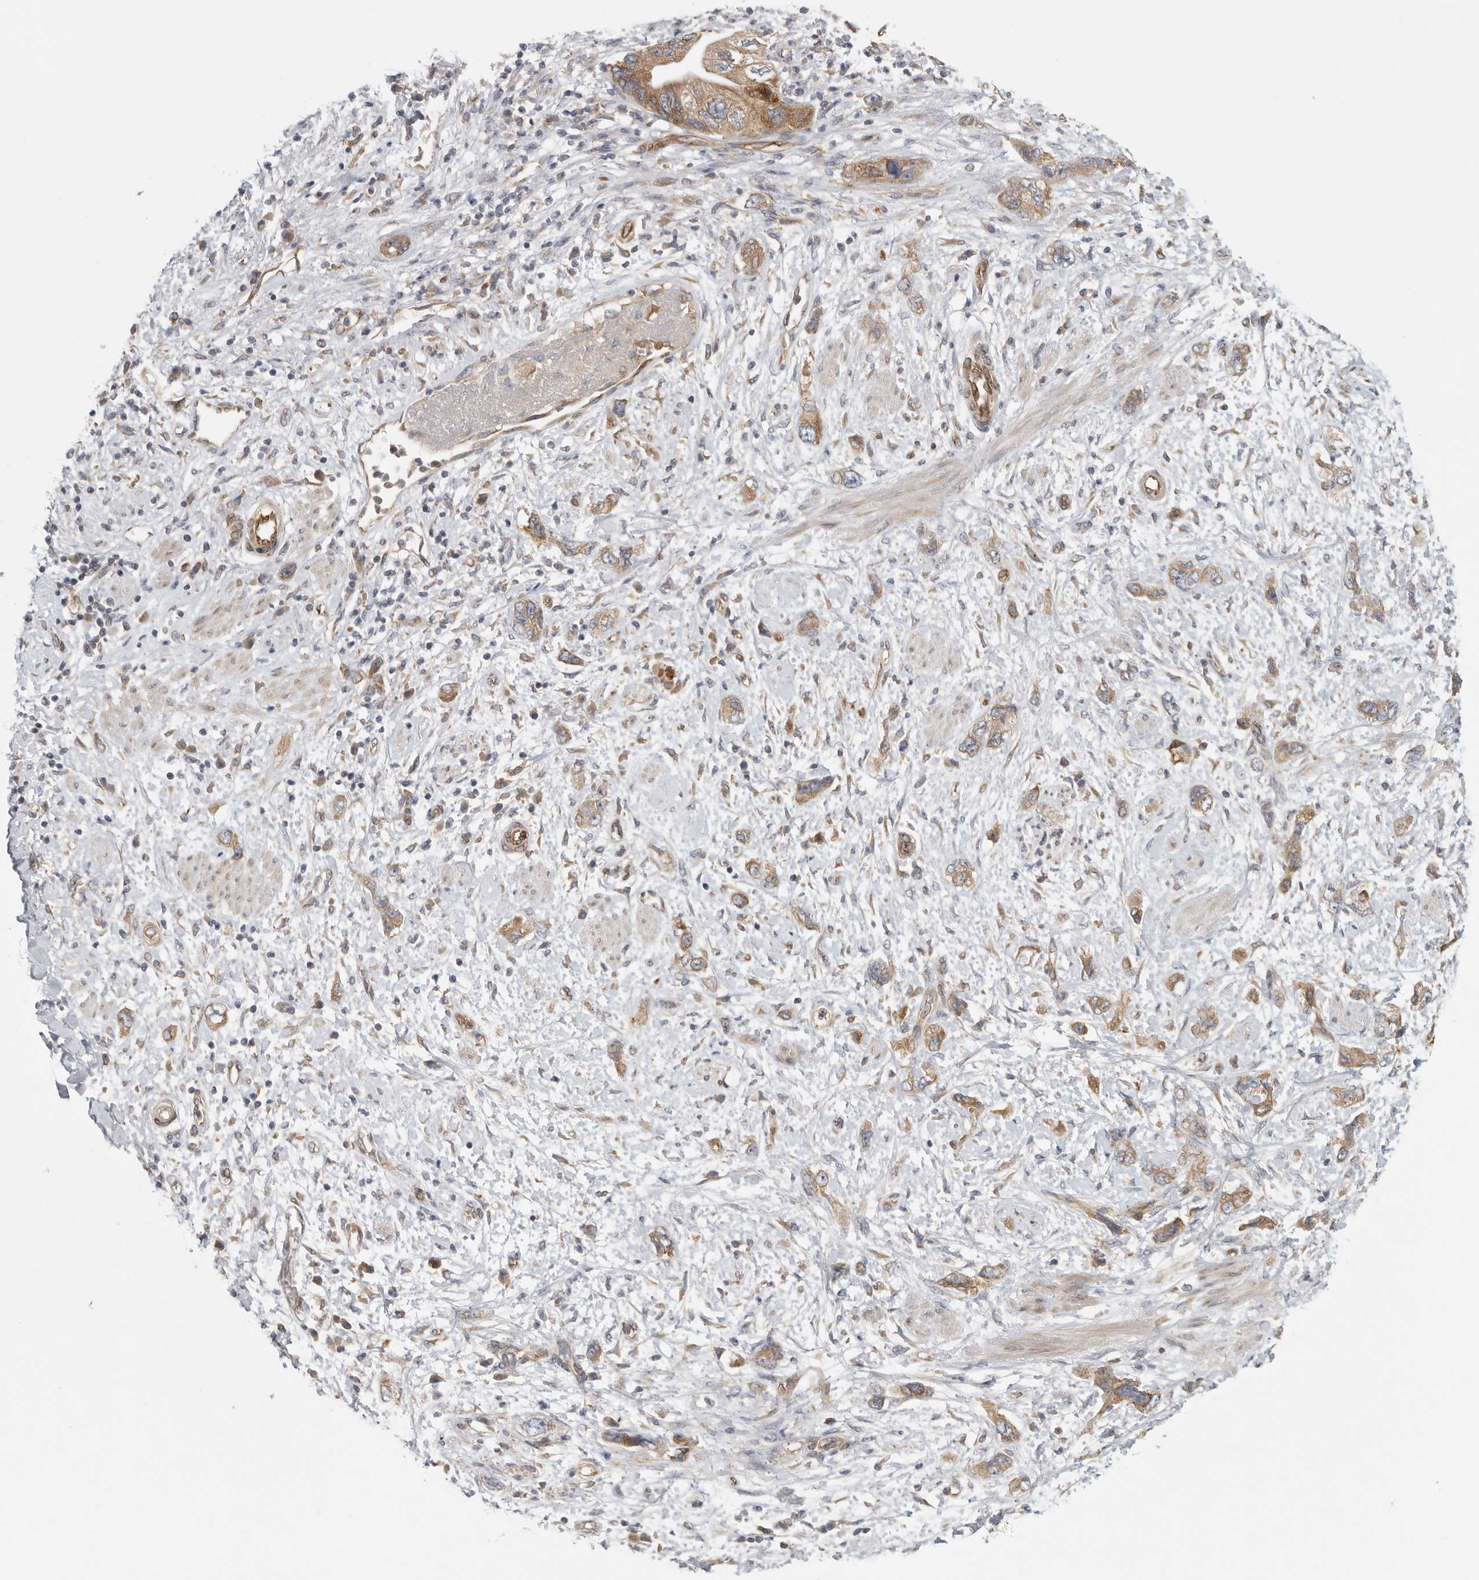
{"staining": {"intensity": "moderate", "quantity": ">75%", "location": "cytoplasmic/membranous"}, "tissue": "pancreatic cancer", "cell_type": "Tumor cells", "image_type": "cancer", "snomed": [{"axis": "morphology", "description": "Adenocarcinoma, NOS"}, {"axis": "topography", "description": "Pancreas"}], "caption": "Immunohistochemical staining of human adenocarcinoma (pancreatic) shows medium levels of moderate cytoplasmic/membranous expression in about >75% of tumor cells.", "gene": "BCAP29", "patient": {"sex": "female", "age": 73}}